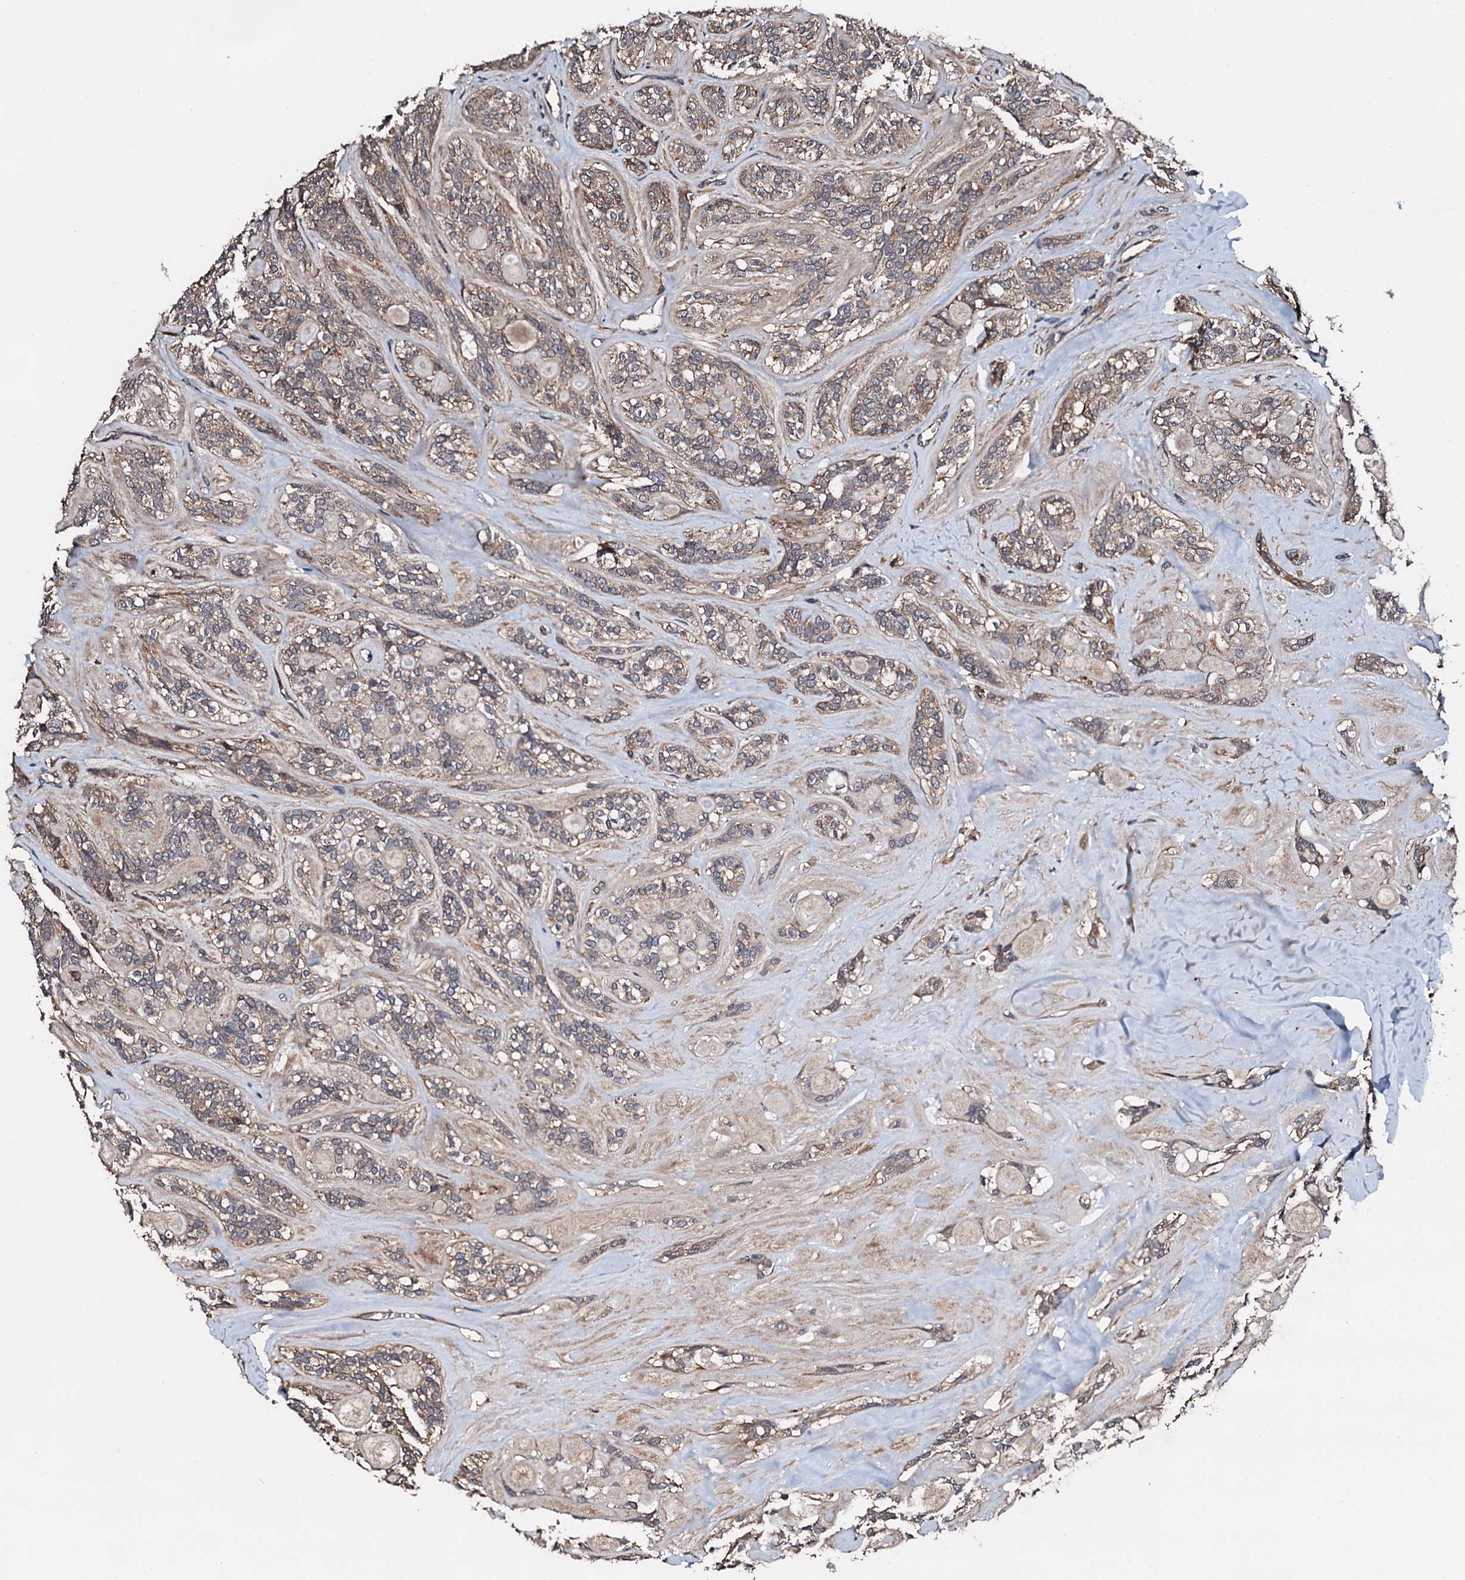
{"staining": {"intensity": "weak", "quantity": "25%-75%", "location": "cytoplasmic/membranous"}, "tissue": "head and neck cancer", "cell_type": "Tumor cells", "image_type": "cancer", "snomed": [{"axis": "morphology", "description": "Adenocarcinoma, NOS"}, {"axis": "topography", "description": "Head-Neck"}], "caption": "Human head and neck cancer stained for a protein (brown) reveals weak cytoplasmic/membranous positive expression in about 25%-75% of tumor cells.", "gene": "FGD4", "patient": {"sex": "male", "age": 66}}